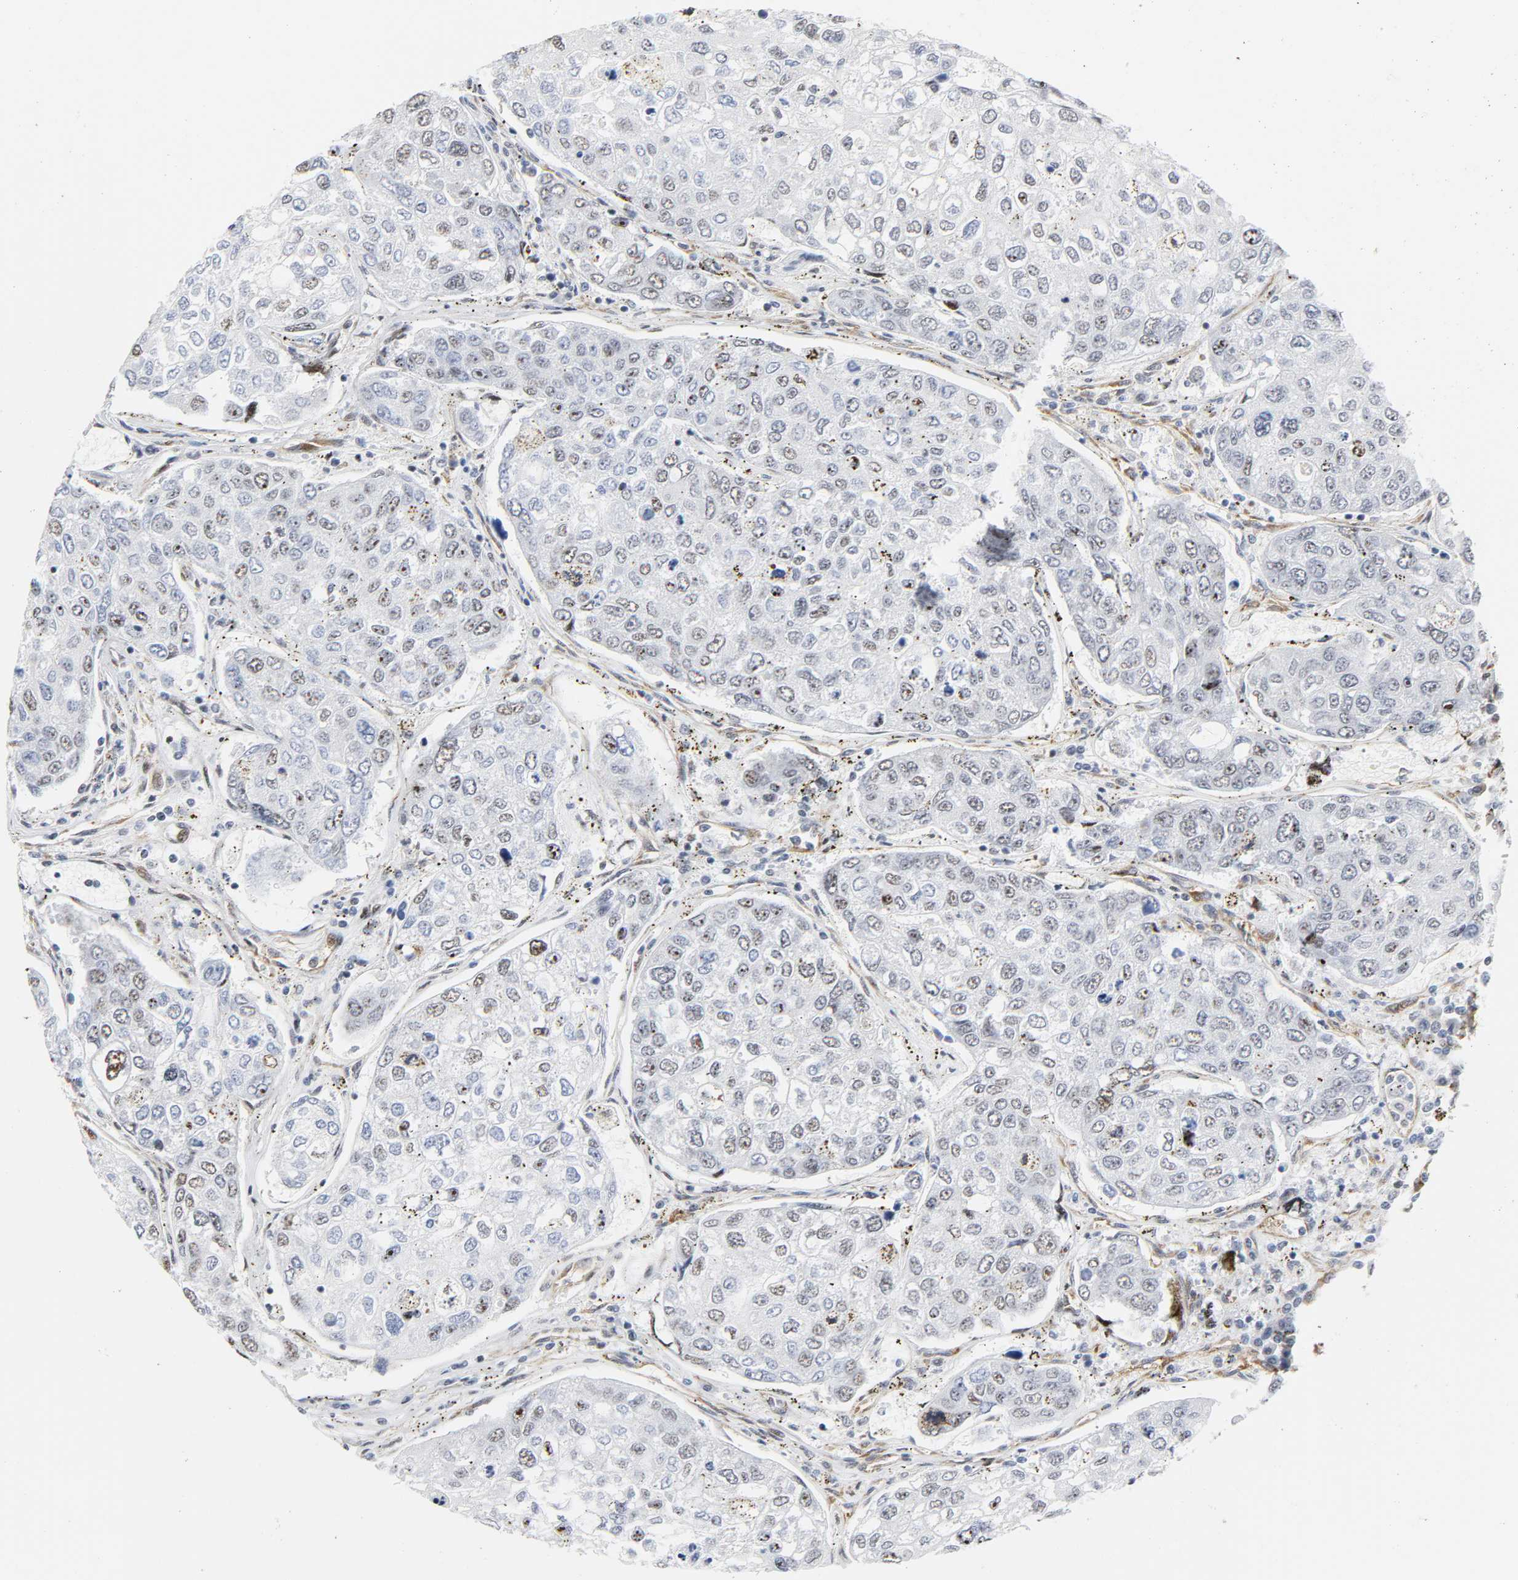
{"staining": {"intensity": "negative", "quantity": "none", "location": "none"}, "tissue": "urothelial cancer", "cell_type": "Tumor cells", "image_type": "cancer", "snomed": [{"axis": "morphology", "description": "Urothelial carcinoma, High grade"}, {"axis": "topography", "description": "Lymph node"}, {"axis": "topography", "description": "Urinary bladder"}], "caption": "Urothelial carcinoma (high-grade) stained for a protein using IHC reveals no staining tumor cells.", "gene": "DOCK1", "patient": {"sex": "male", "age": 51}}